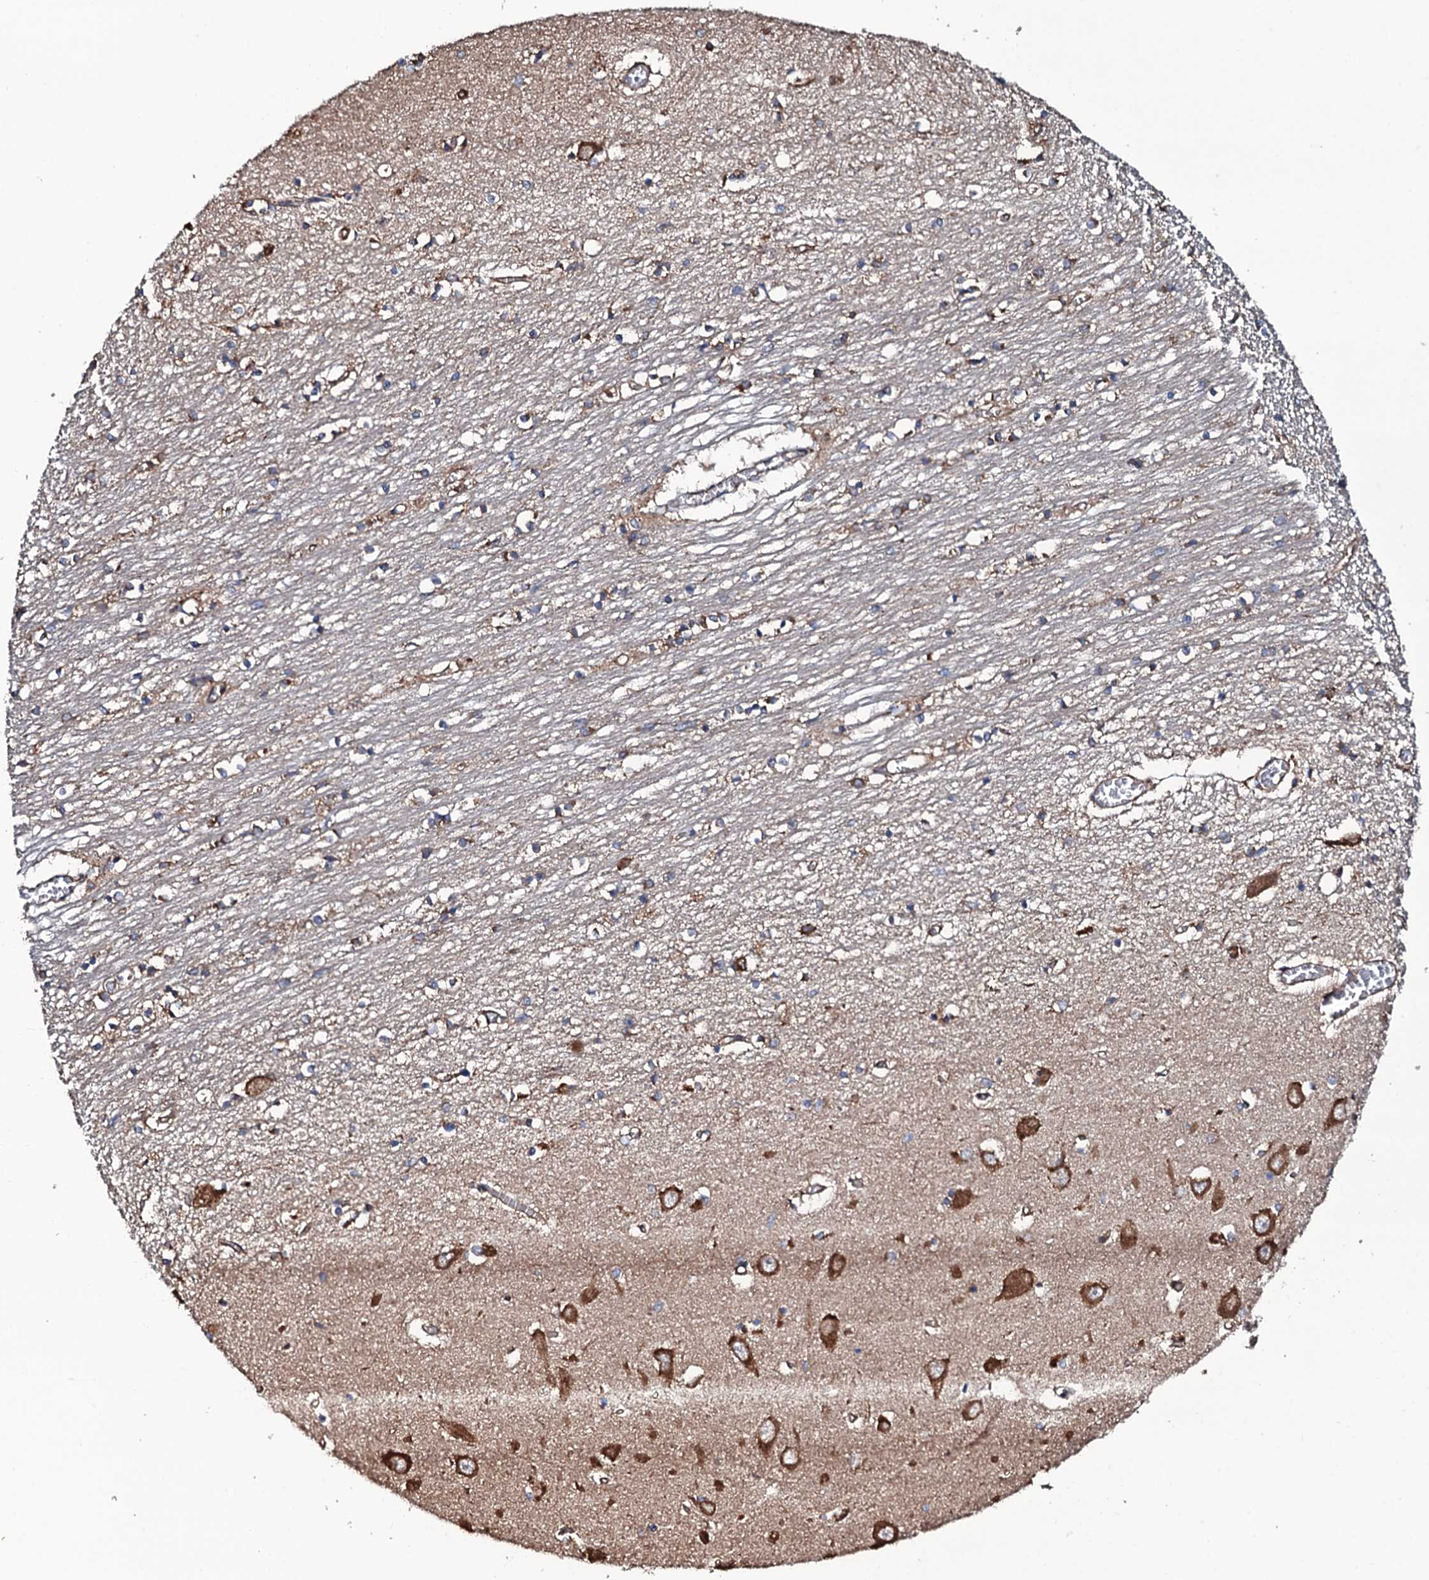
{"staining": {"intensity": "moderate", "quantity": "<25%", "location": "cytoplasmic/membranous"}, "tissue": "hippocampus", "cell_type": "Glial cells", "image_type": "normal", "snomed": [{"axis": "morphology", "description": "Normal tissue, NOS"}, {"axis": "topography", "description": "Hippocampus"}], "caption": "Moderate cytoplasmic/membranous protein positivity is identified in approximately <25% of glial cells in hippocampus. (brown staining indicates protein expression, while blue staining denotes nuclei).", "gene": "RAB12", "patient": {"sex": "male", "age": 70}}